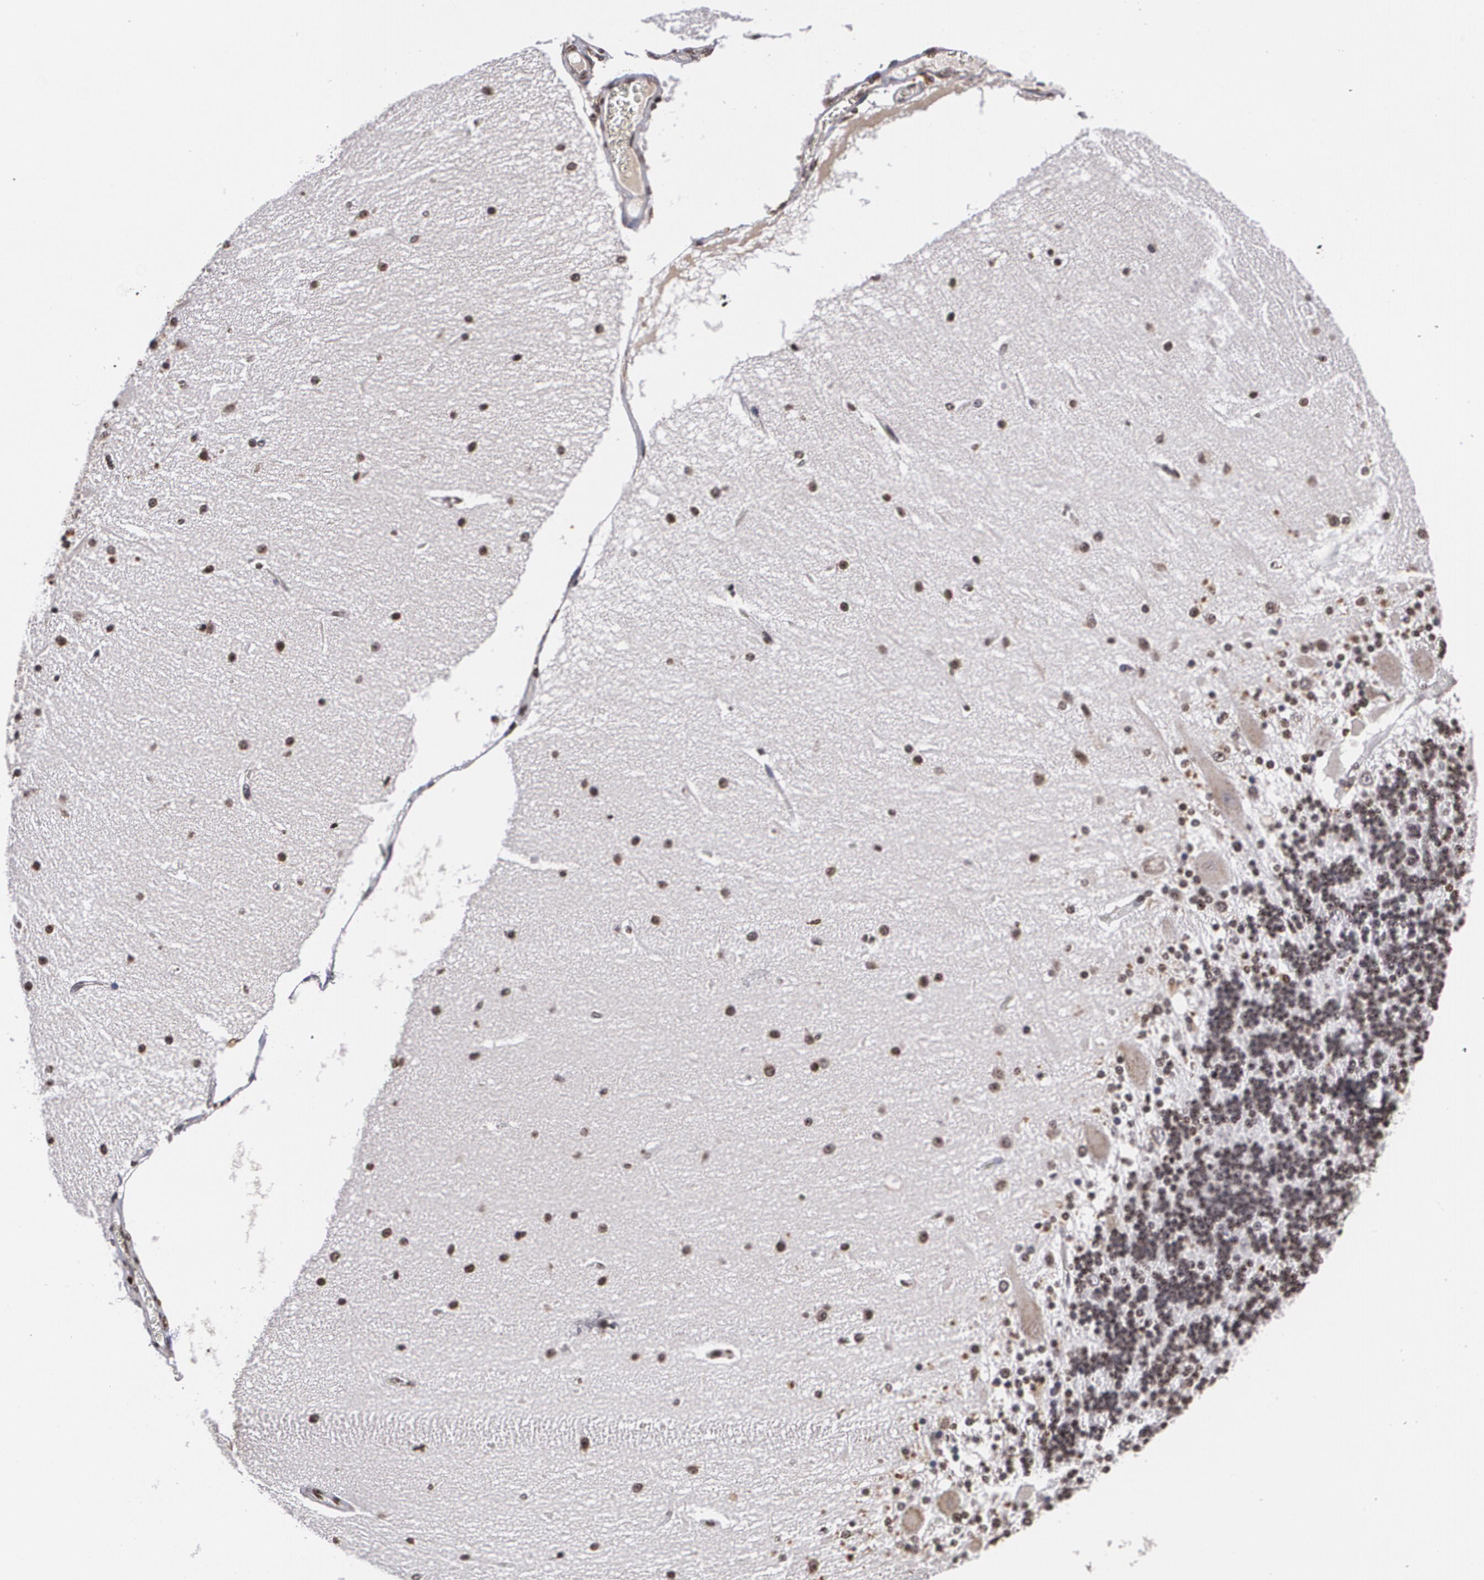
{"staining": {"intensity": "moderate", "quantity": "25%-75%", "location": "nuclear"}, "tissue": "cerebellum", "cell_type": "Cells in granular layer", "image_type": "normal", "snomed": [{"axis": "morphology", "description": "Normal tissue, NOS"}, {"axis": "topography", "description": "Cerebellum"}], "caption": "An immunohistochemistry micrograph of benign tissue is shown. Protein staining in brown shows moderate nuclear positivity in cerebellum within cells in granular layer.", "gene": "MVP", "patient": {"sex": "female", "age": 54}}